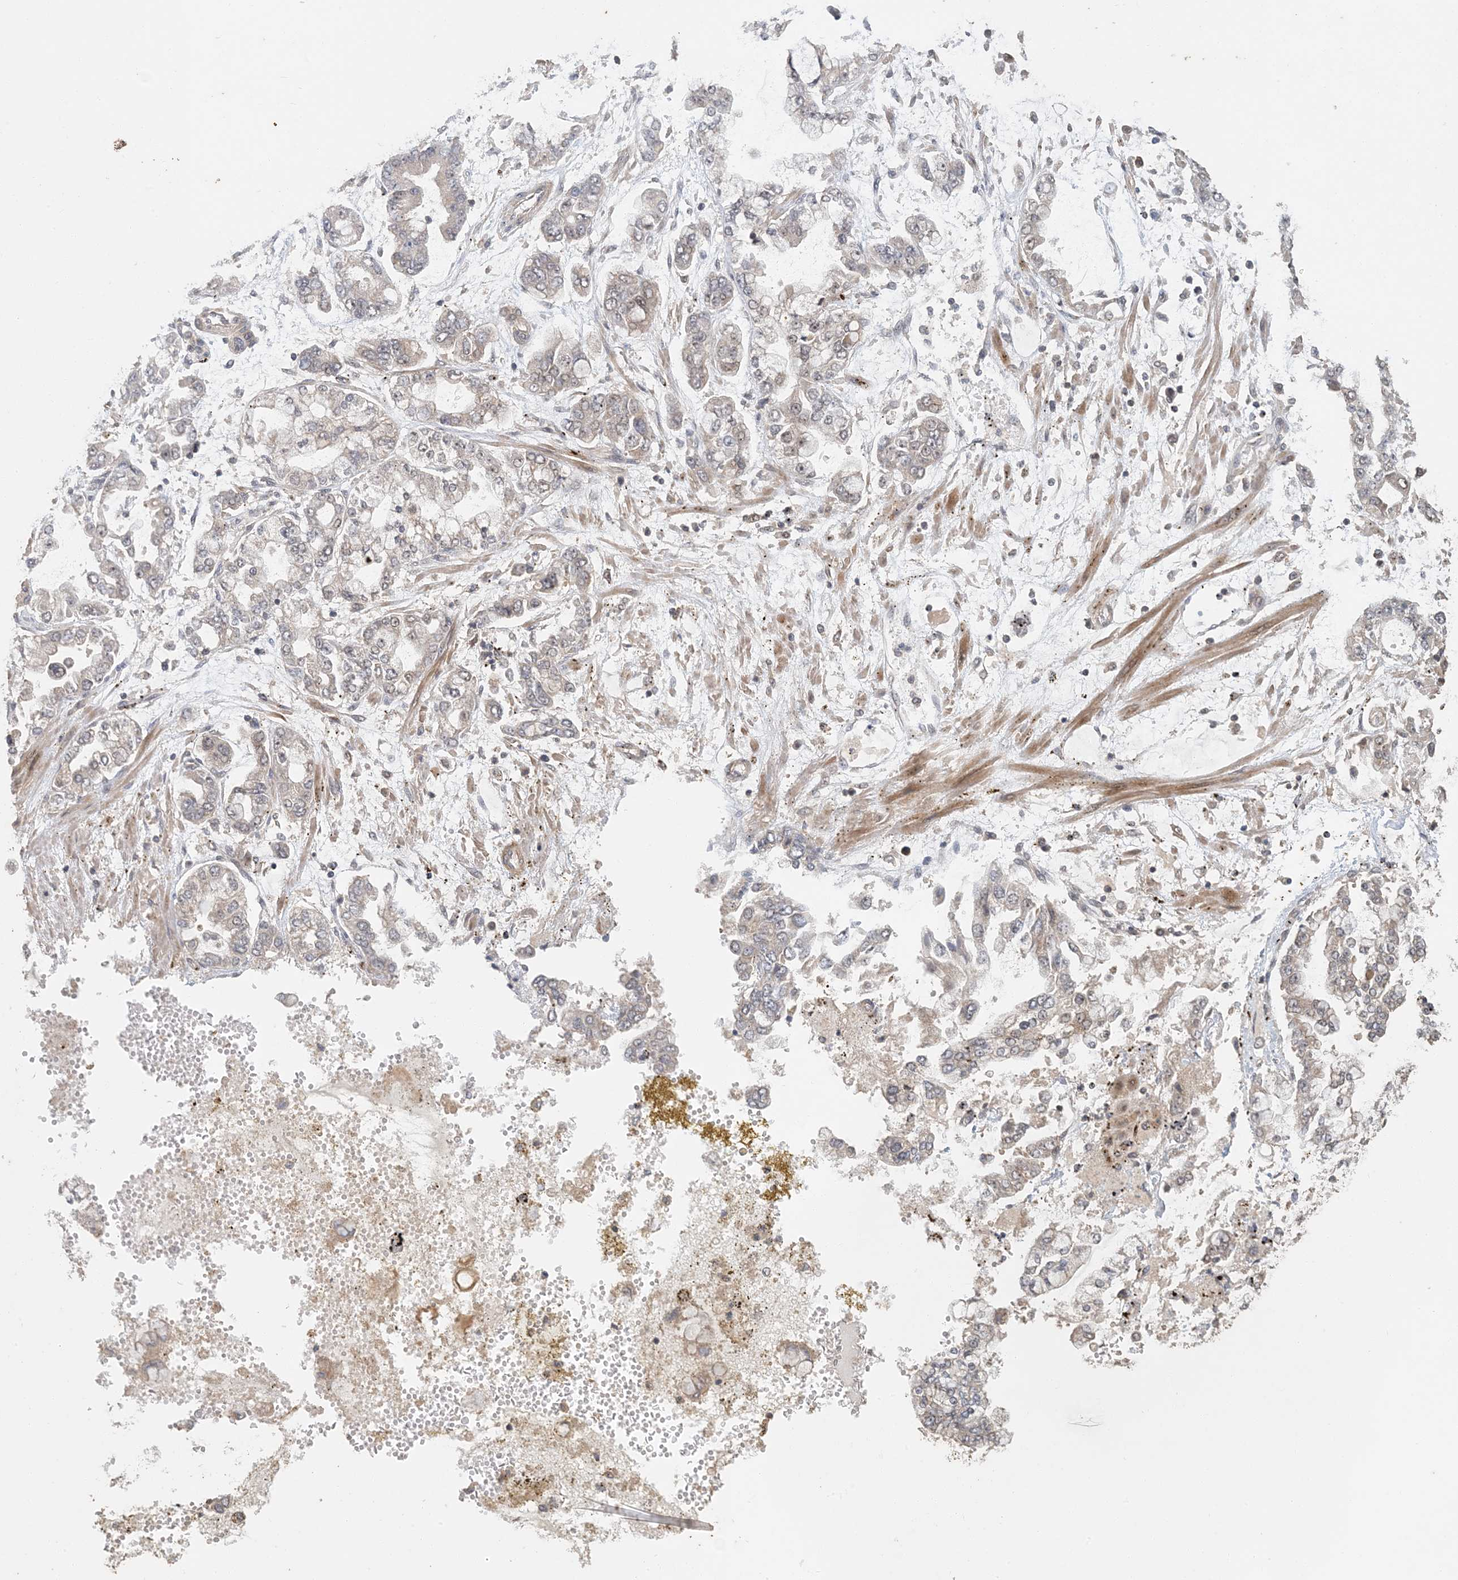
{"staining": {"intensity": "weak", "quantity": "<25%", "location": "cytoplasmic/membranous,nuclear"}, "tissue": "stomach cancer", "cell_type": "Tumor cells", "image_type": "cancer", "snomed": [{"axis": "morphology", "description": "Normal tissue, NOS"}, {"axis": "morphology", "description": "Adenocarcinoma, NOS"}, {"axis": "topography", "description": "Stomach, upper"}, {"axis": "topography", "description": "Stomach"}], "caption": "A micrograph of stomach cancer stained for a protein shows no brown staining in tumor cells.", "gene": "ATP13A2", "patient": {"sex": "male", "age": 76}}